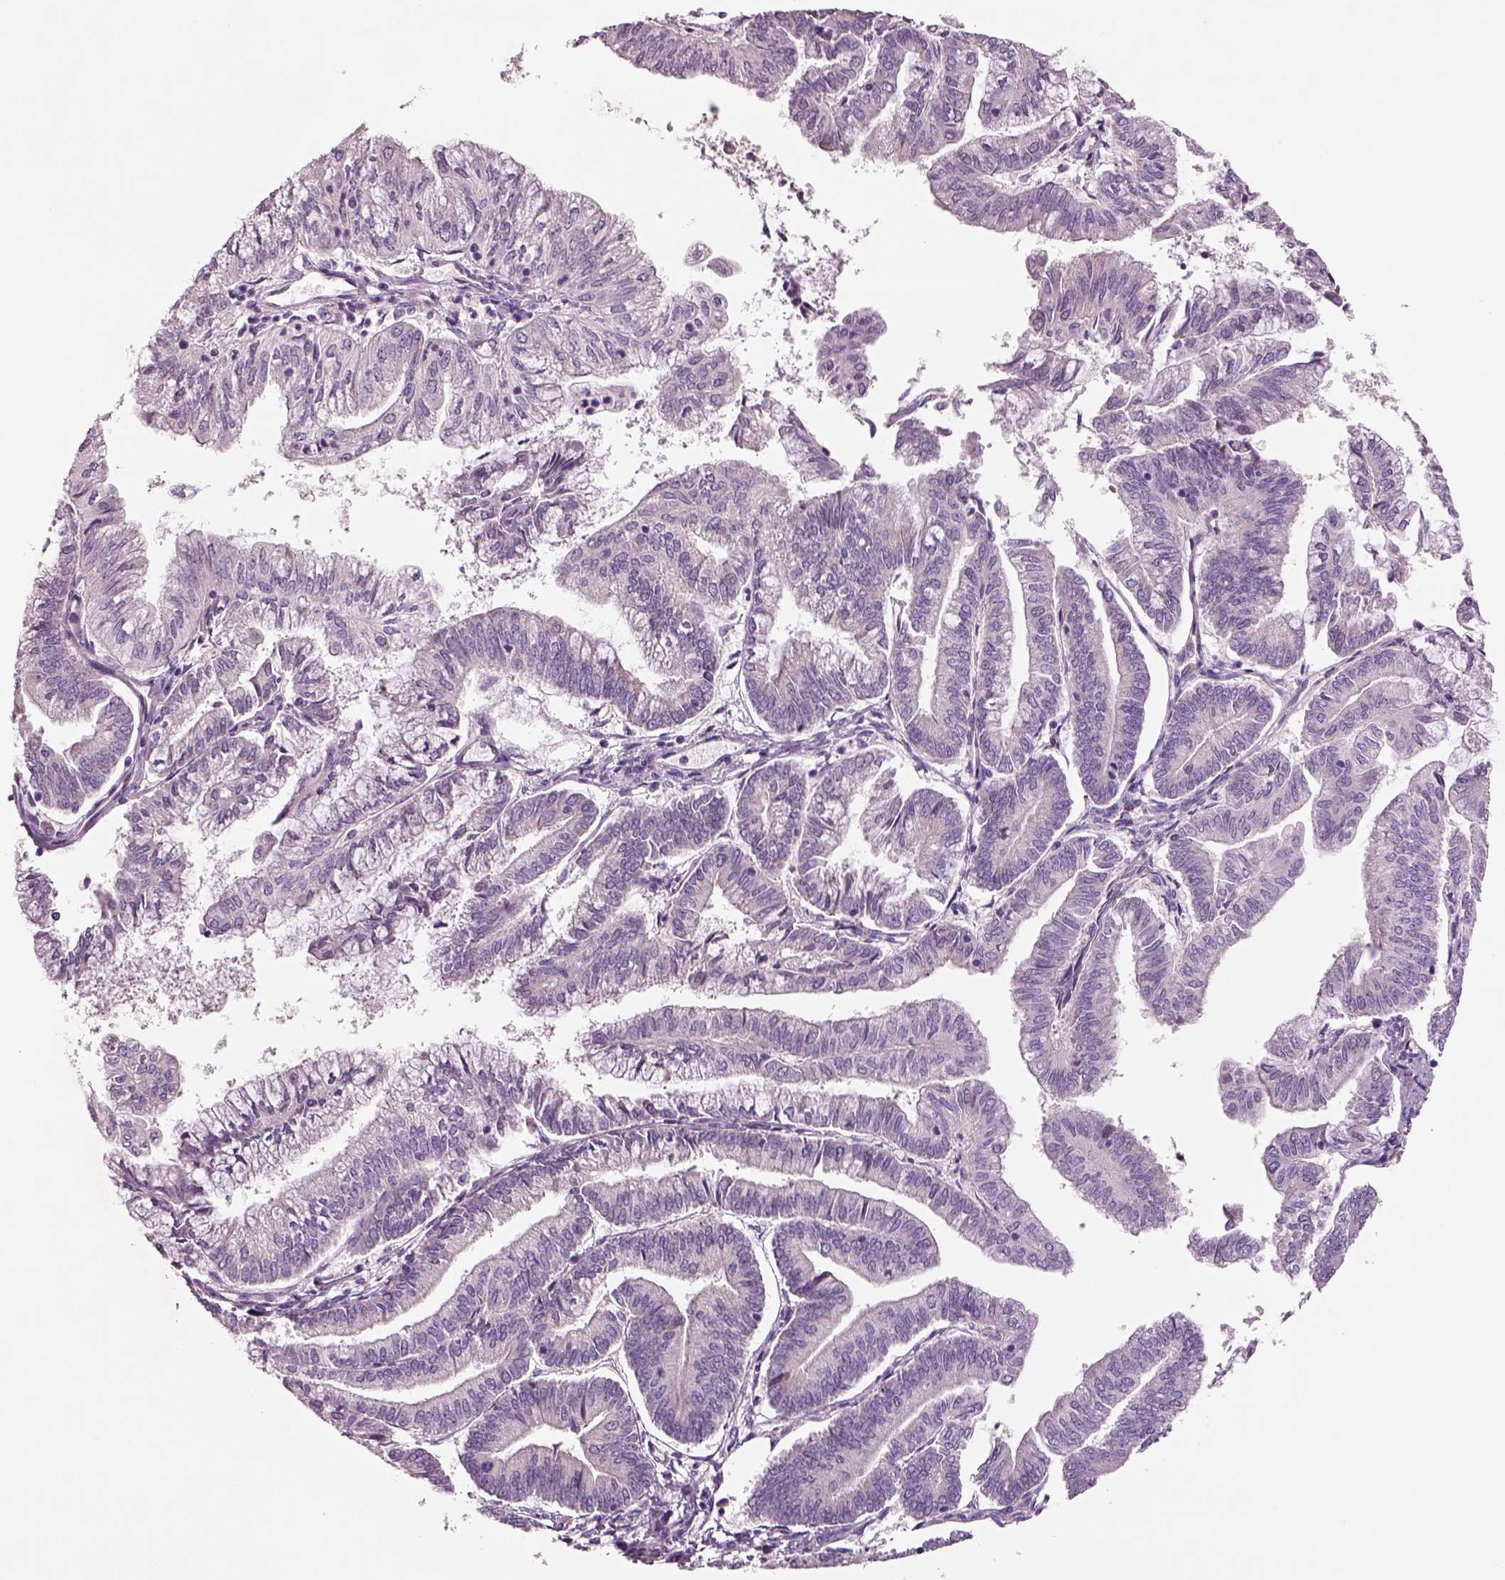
{"staining": {"intensity": "negative", "quantity": "none", "location": "none"}, "tissue": "endometrial cancer", "cell_type": "Tumor cells", "image_type": "cancer", "snomed": [{"axis": "morphology", "description": "Adenocarcinoma, NOS"}, {"axis": "topography", "description": "Endometrium"}], "caption": "Immunohistochemistry of human endometrial adenocarcinoma displays no staining in tumor cells.", "gene": "PLPP7", "patient": {"sex": "female", "age": 55}}